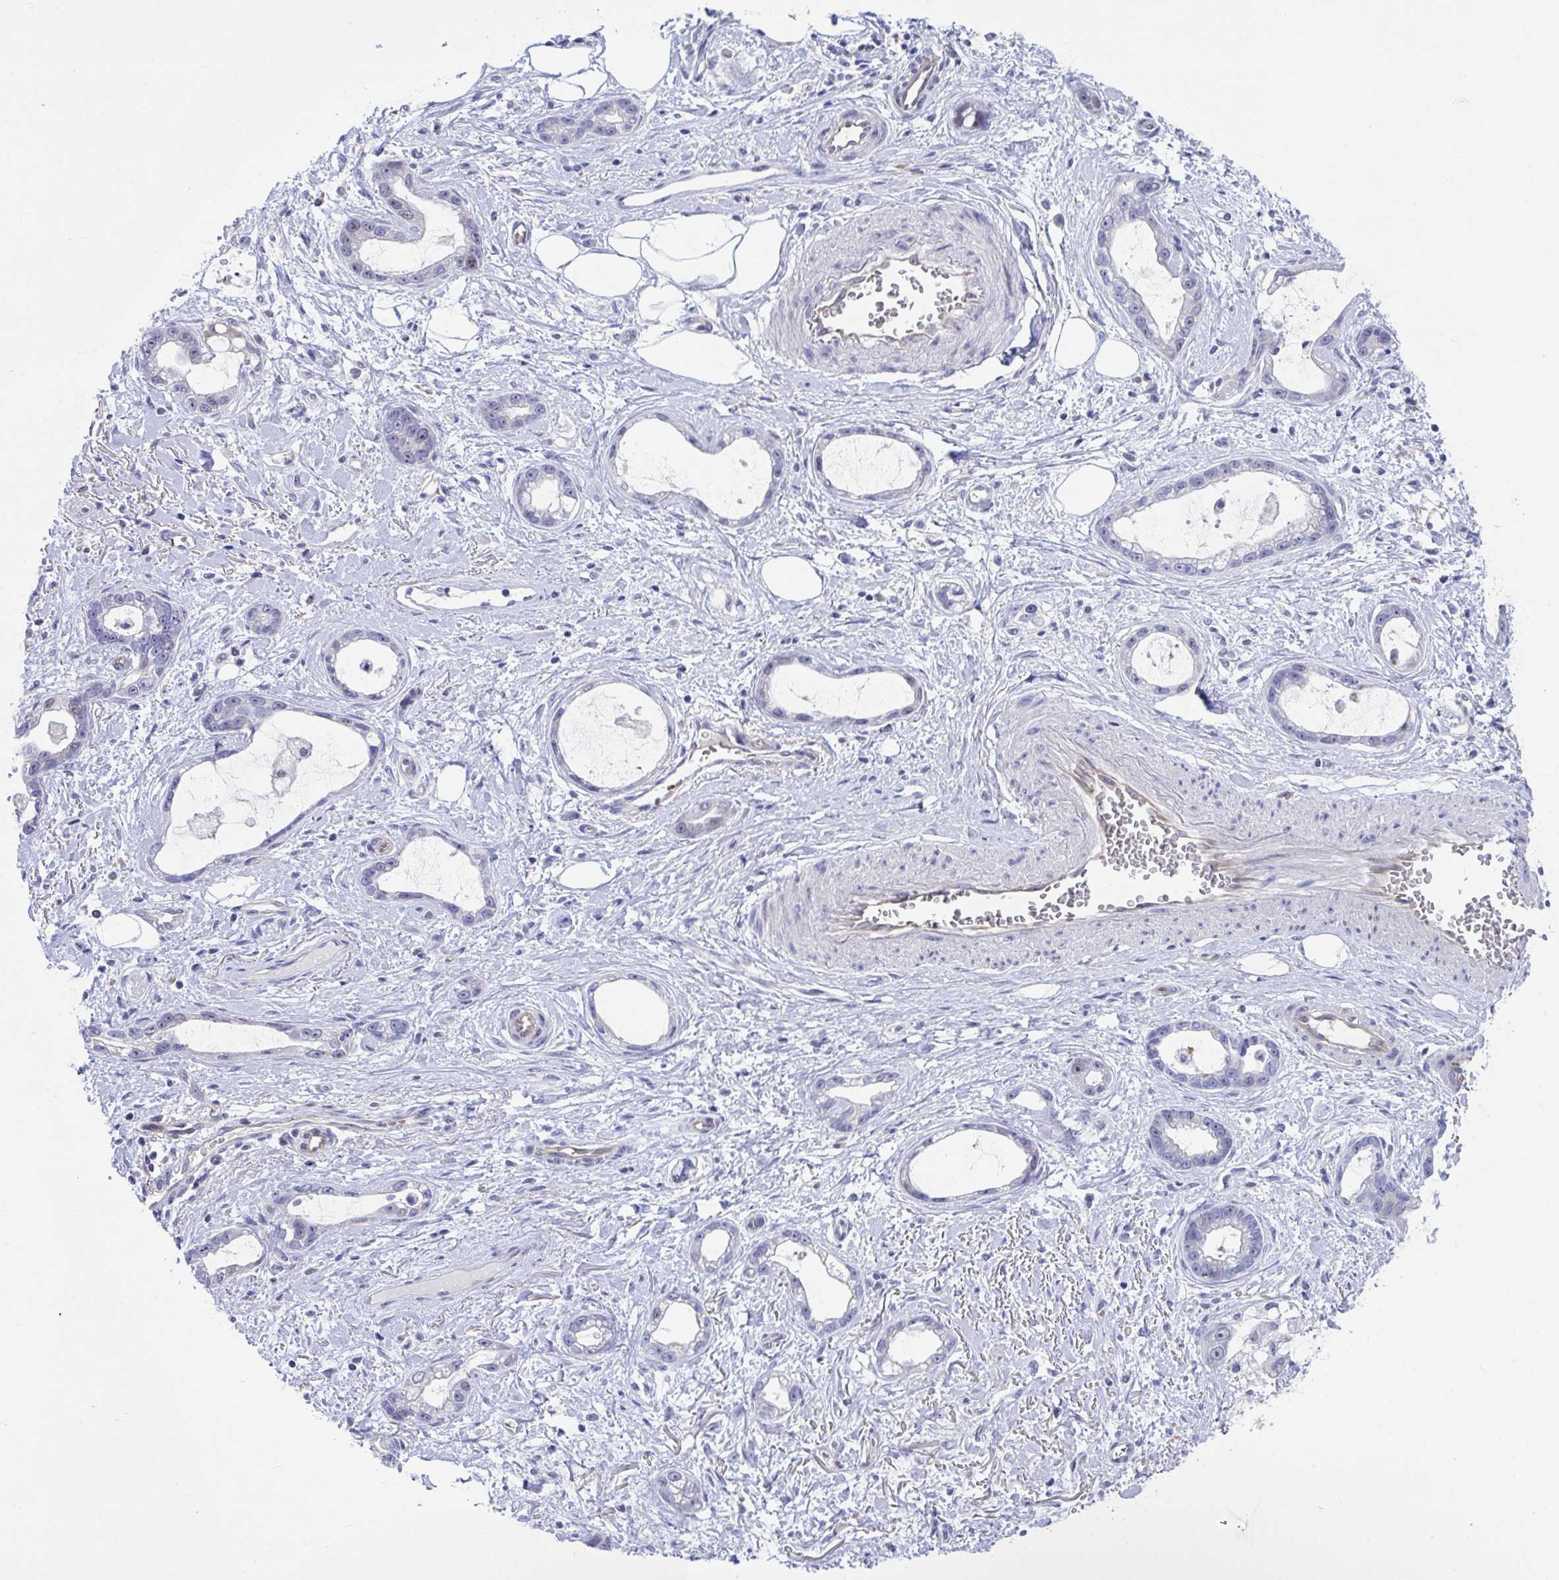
{"staining": {"intensity": "weak", "quantity": "<25%", "location": "nuclear"}, "tissue": "stomach cancer", "cell_type": "Tumor cells", "image_type": "cancer", "snomed": [{"axis": "morphology", "description": "Adenocarcinoma, NOS"}, {"axis": "topography", "description": "Stomach"}], "caption": "Immunohistochemistry photomicrograph of neoplastic tissue: stomach adenocarcinoma stained with DAB reveals no significant protein positivity in tumor cells. Brightfield microscopy of immunohistochemistry (IHC) stained with DAB (3,3'-diaminobenzidine) (brown) and hematoxylin (blue), captured at high magnification.", "gene": "CENPQ", "patient": {"sex": "male", "age": 55}}